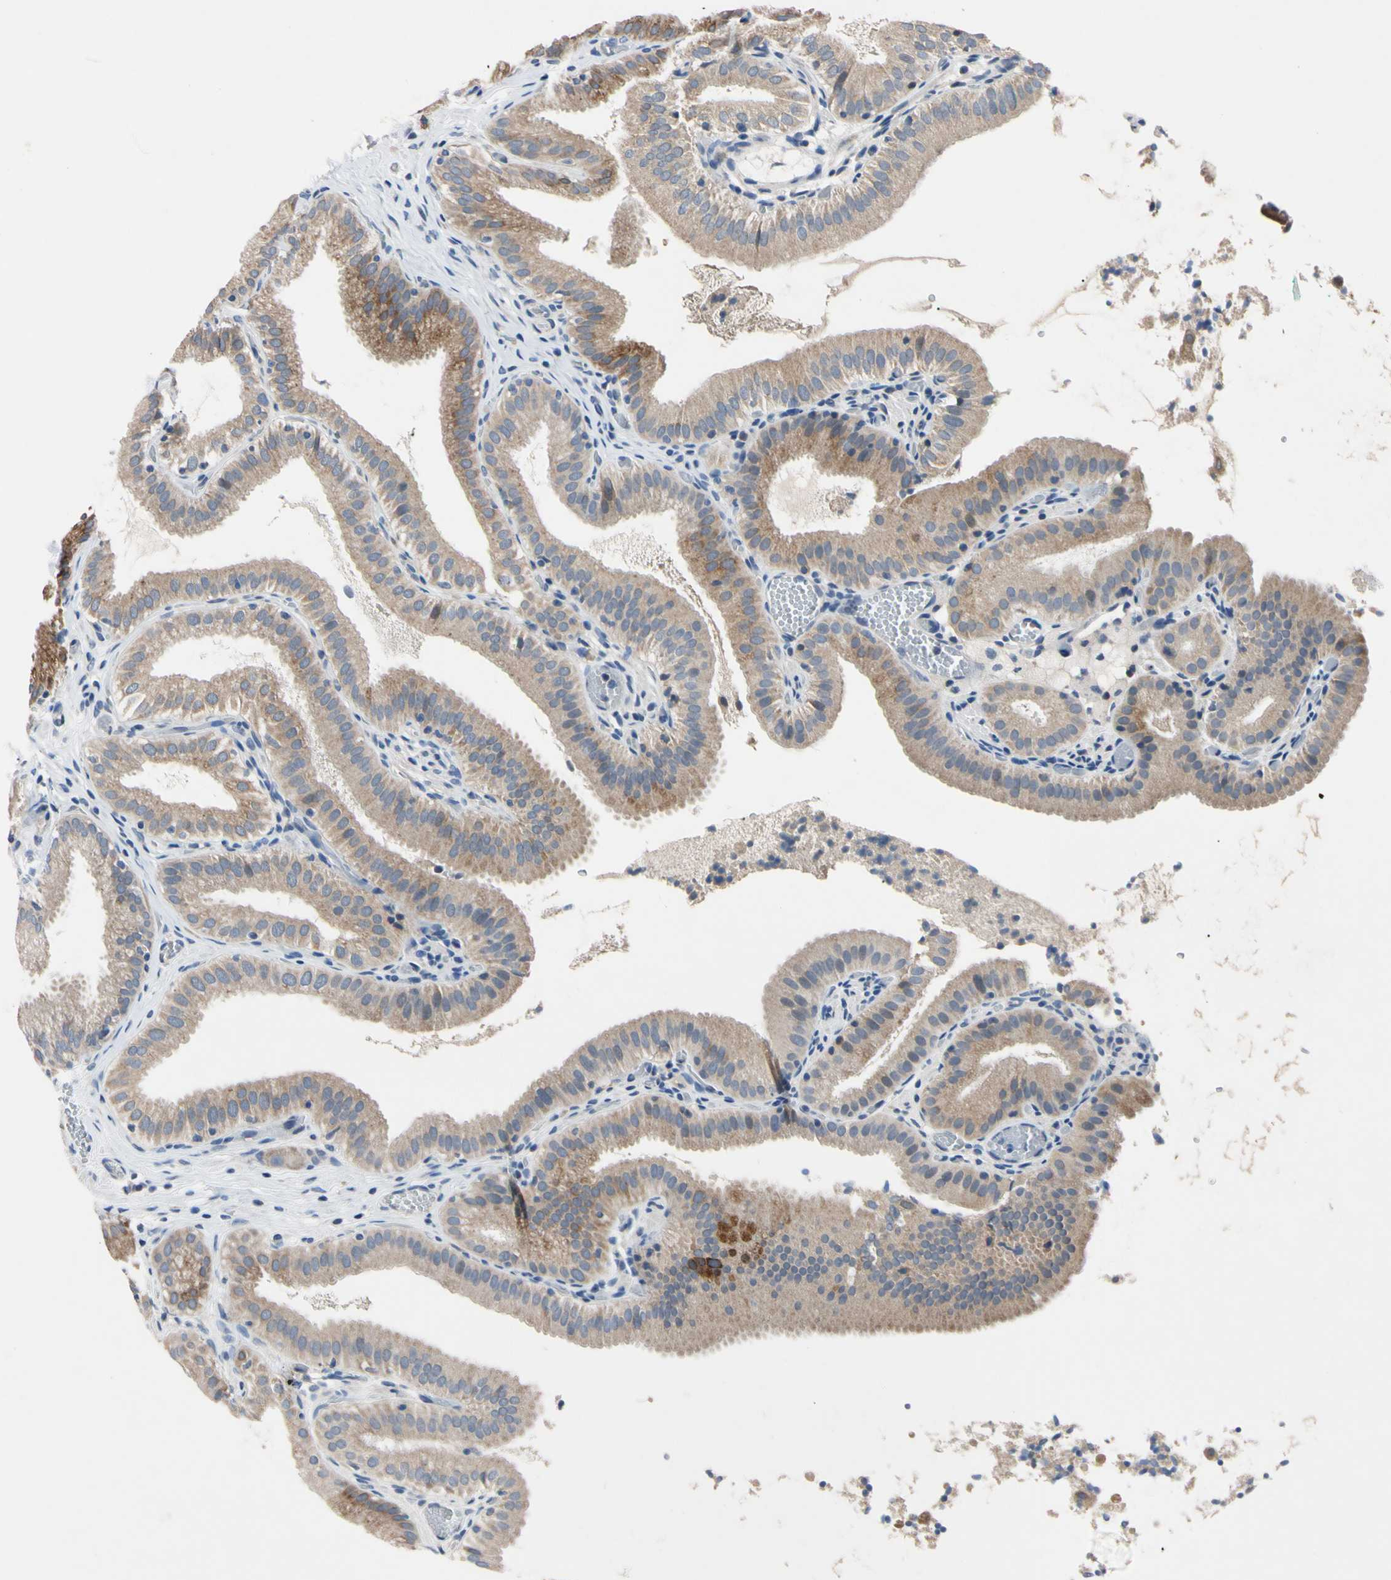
{"staining": {"intensity": "moderate", "quantity": ">75%", "location": "cytoplasmic/membranous"}, "tissue": "gallbladder", "cell_type": "Glandular cells", "image_type": "normal", "snomed": [{"axis": "morphology", "description": "Normal tissue, NOS"}, {"axis": "topography", "description": "Gallbladder"}], "caption": "Normal gallbladder was stained to show a protein in brown. There is medium levels of moderate cytoplasmic/membranous expression in about >75% of glandular cells. The staining was performed using DAB (3,3'-diaminobenzidine) to visualize the protein expression in brown, while the nuclei were stained in blue with hematoxylin (Magnification: 20x).", "gene": "PNKD", "patient": {"sex": "male", "age": 54}}